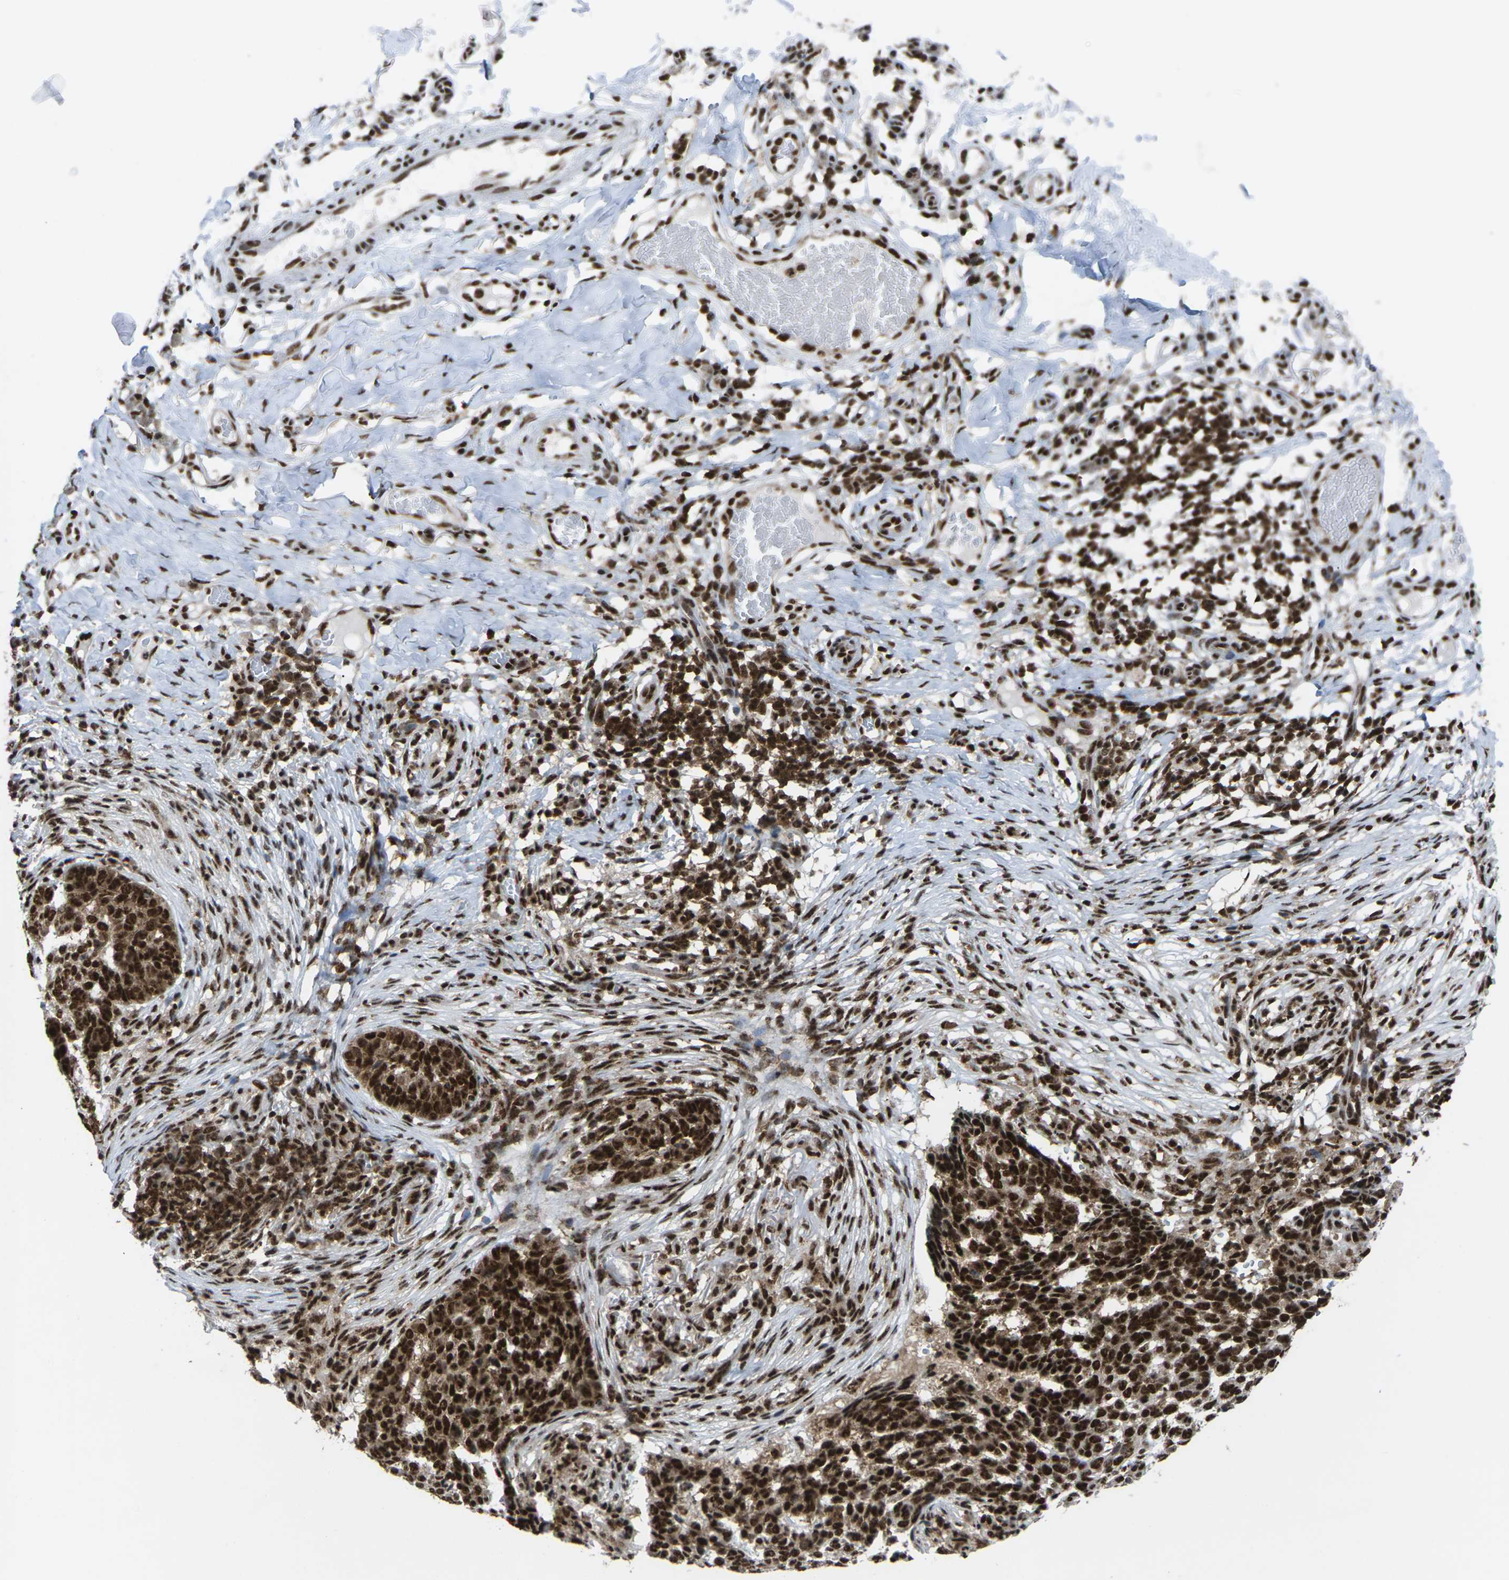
{"staining": {"intensity": "strong", "quantity": ">75%", "location": "nuclear"}, "tissue": "skin cancer", "cell_type": "Tumor cells", "image_type": "cancer", "snomed": [{"axis": "morphology", "description": "Basal cell carcinoma"}, {"axis": "topography", "description": "Skin"}], "caption": "Strong nuclear expression is appreciated in approximately >75% of tumor cells in basal cell carcinoma (skin).", "gene": "MAGOH", "patient": {"sex": "male", "age": 85}}